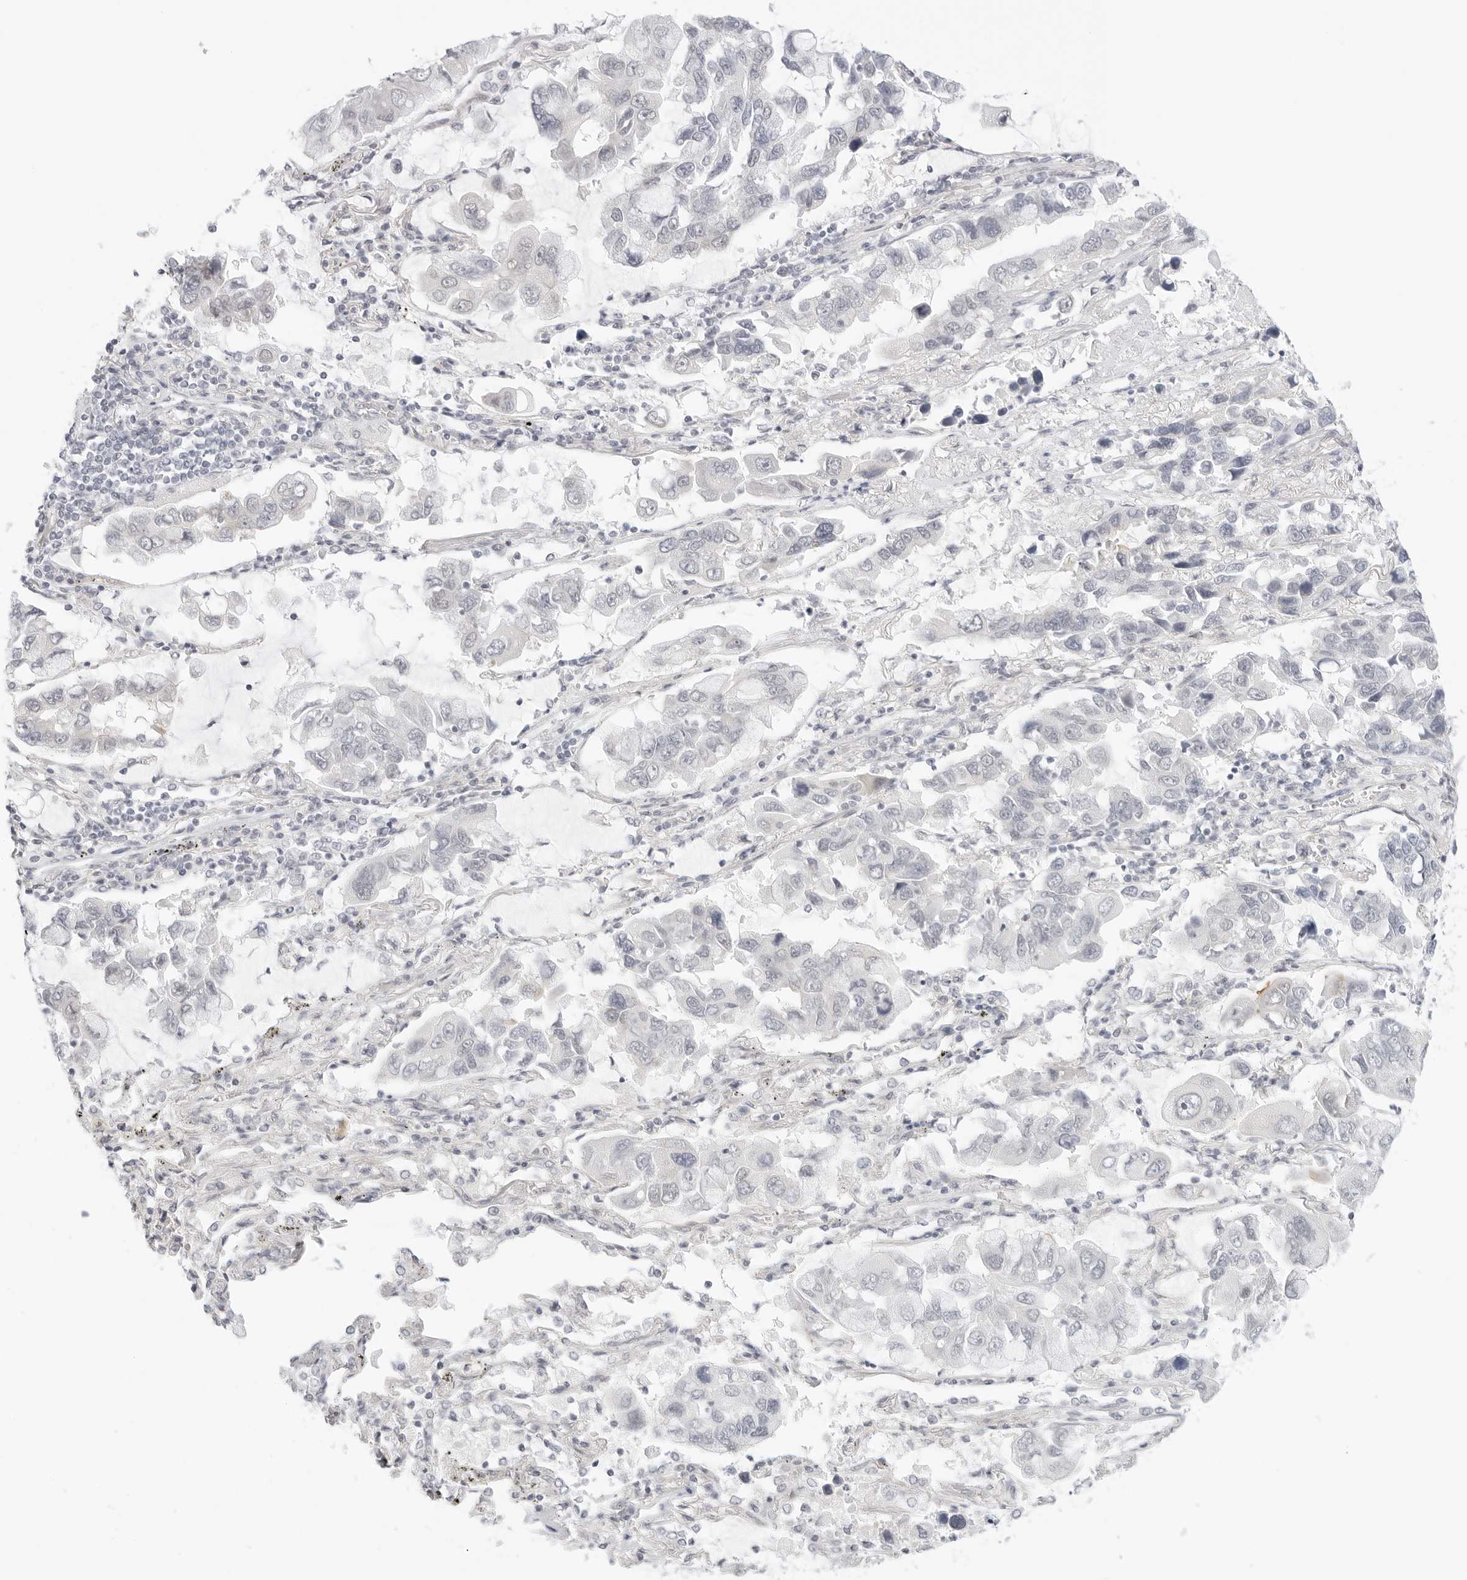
{"staining": {"intensity": "negative", "quantity": "none", "location": "none"}, "tissue": "lung cancer", "cell_type": "Tumor cells", "image_type": "cancer", "snomed": [{"axis": "morphology", "description": "Adenocarcinoma, NOS"}, {"axis": "topography", "description": "Lung"}], "caption": "A high-resolution micrograph shows immunohistochemistry staining of lung cancer (adenocarcinoma), which shows no significant expression in tumor cells. (Stains: DAB immunohistochemistry (IHC) with hematoxylin counter stain, Microscopy: brightfield microscopy at high magnification).", "gene": "MED18", "patient": {"sex": "male", "age": 64}}